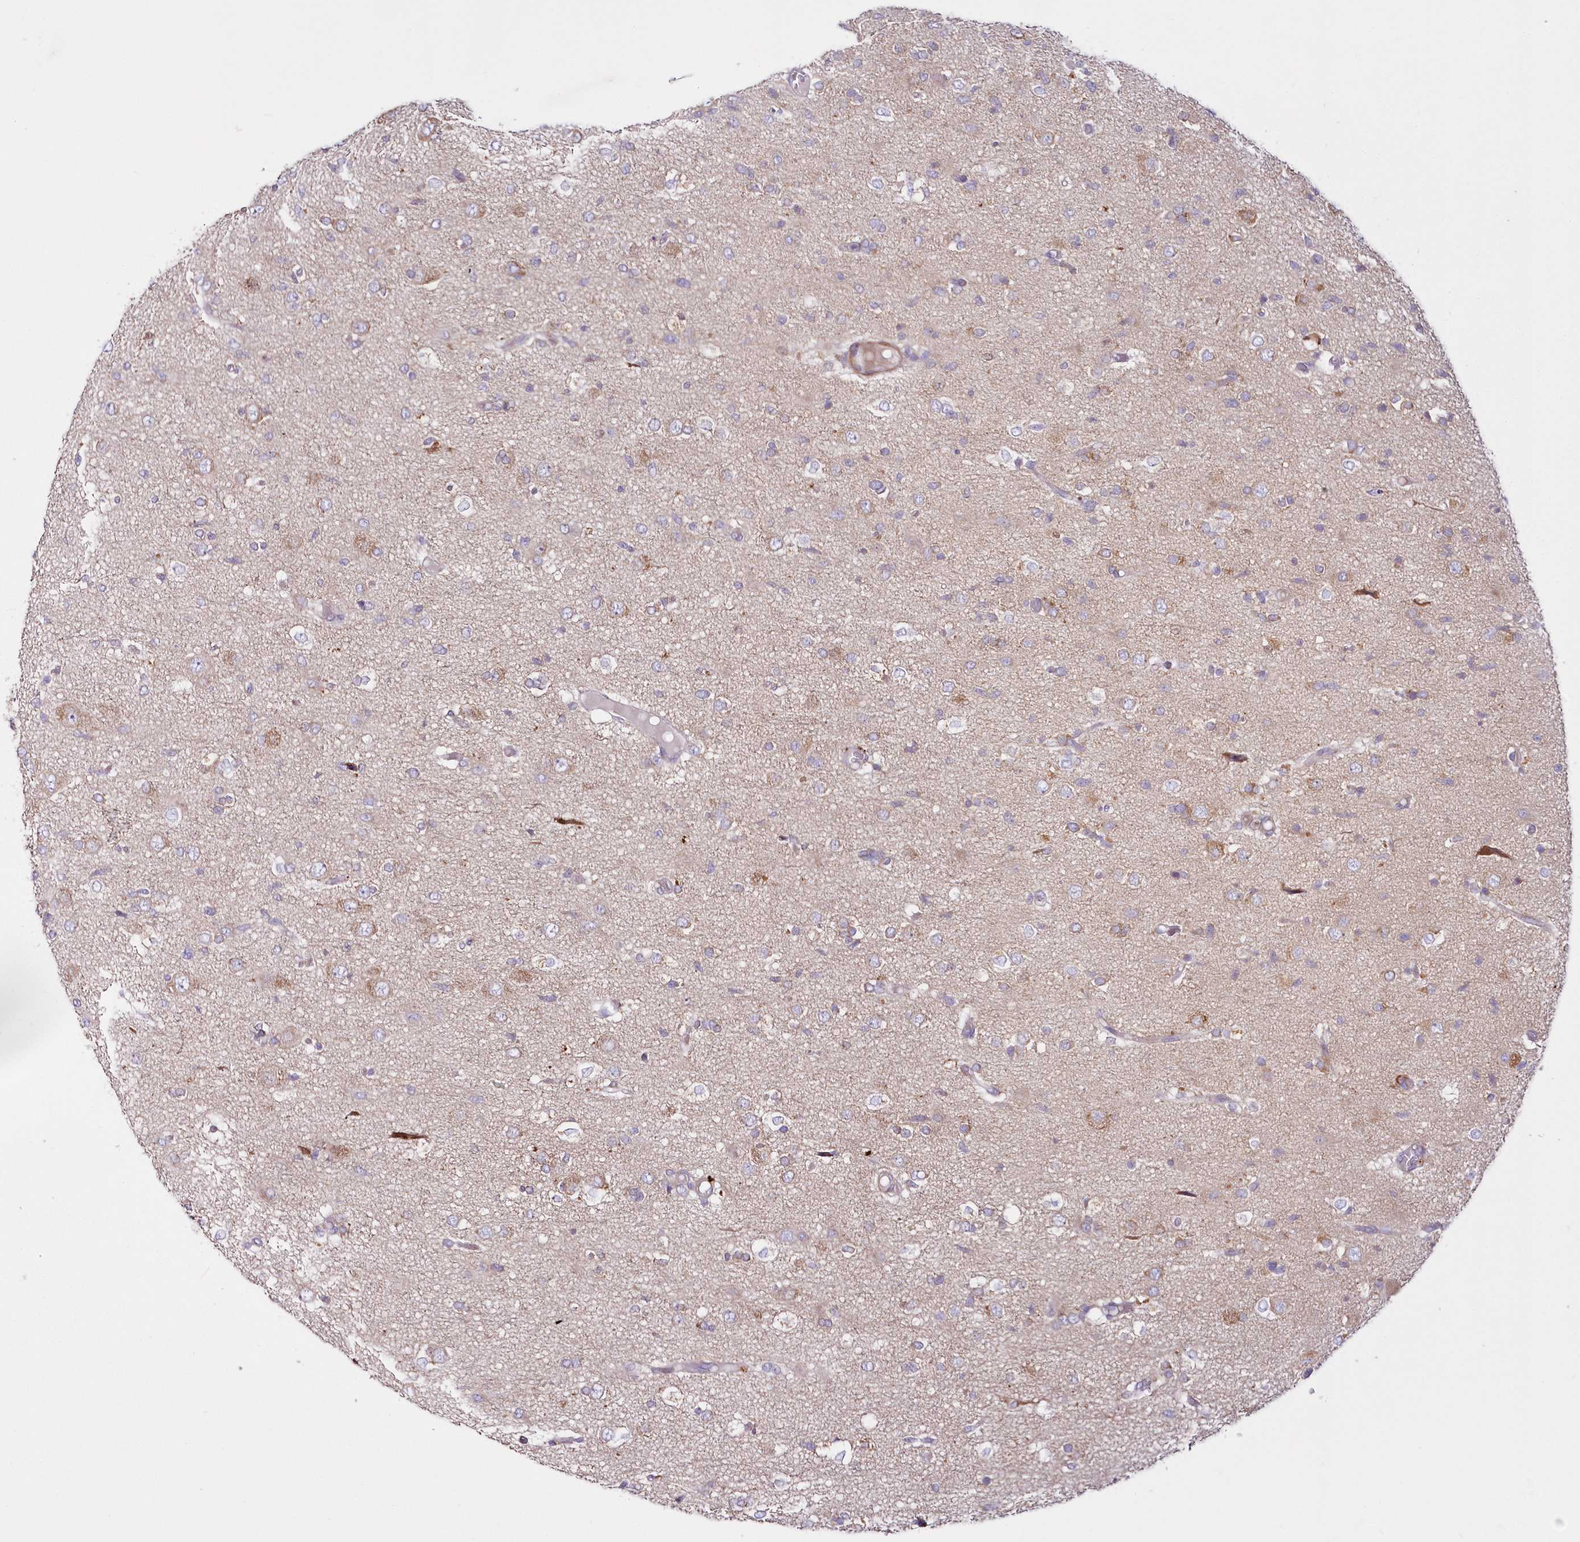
{"staining": {"intensity": "negative", "quantity": "none", "location": "none"}, "tissue": "glioma", "cell_type": "Tumor cells", "image_type": "cancer", "snomed": [{"axis": "morphology", "description": "Glioma, malignant, High grade"}, {"axis": "topography", "description": "Brain"}], "caption": "Human glioma stained for a protein using IHC demonstrates no staining in tumor cells.", "gene": "ARFGEF3", "patient": {"sex": "female", "age": 59}}